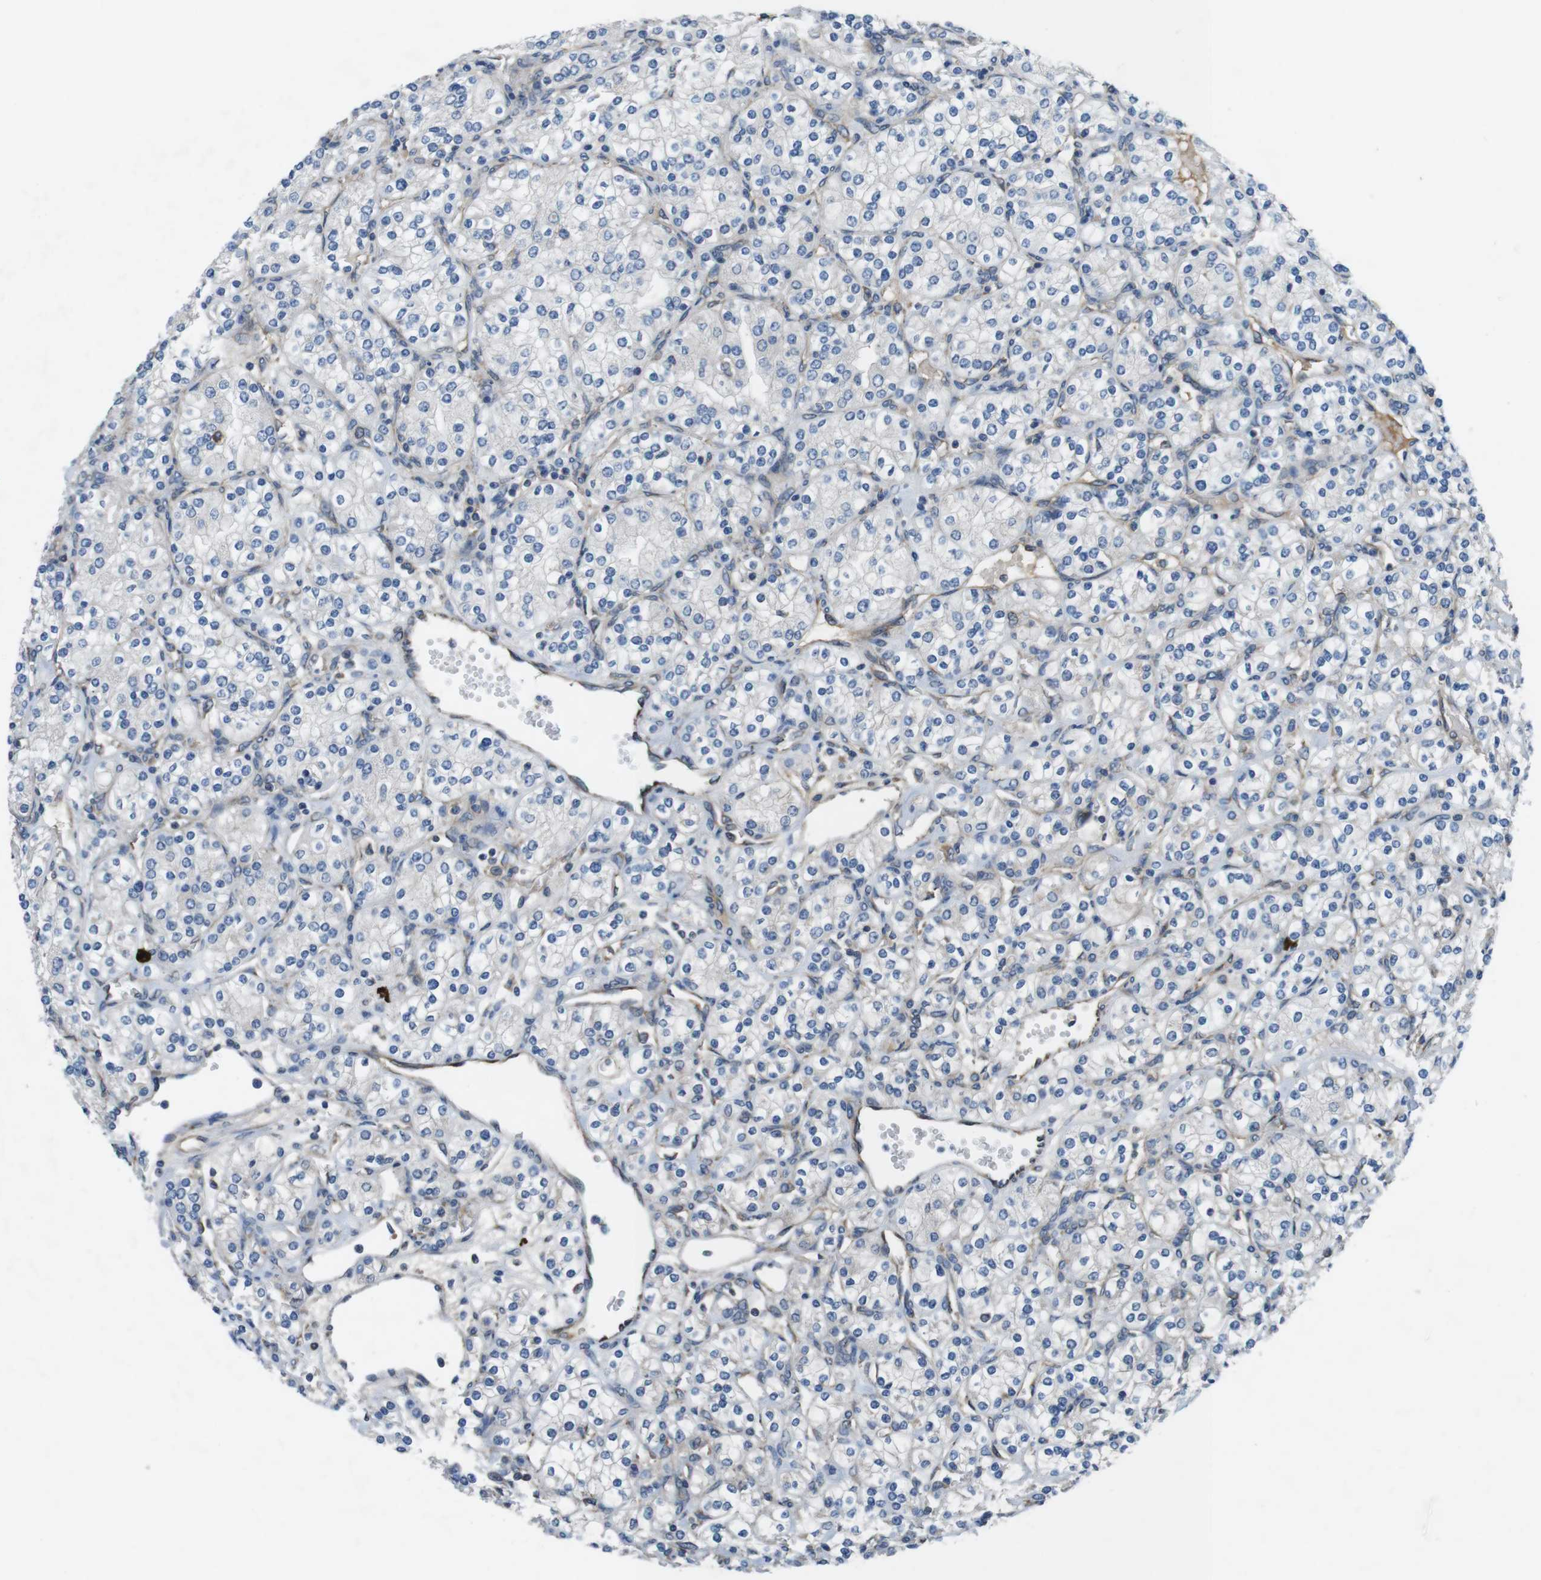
{"staining": {"intensity": "negative", "quantity": "none", "location": "none"}, "tissue": "renal cancer", "cell_type": "Tumor cells", "image_type": "cancer", "snomed": [{"axis": "morphology", "description": "Adenocarcinoma, NOS"}, {"axis": "topography", "description": "Kidney"}], "caption": "Immunohistochemistry photomicrograph of neoplastic tissue: human renal cancer stained with DAB (3,3'-diaminobenzidine) shows no significant protein expression in tumor cells.", "gene": "DCLK1", "patient": {"sex": "male", "age": 77}}